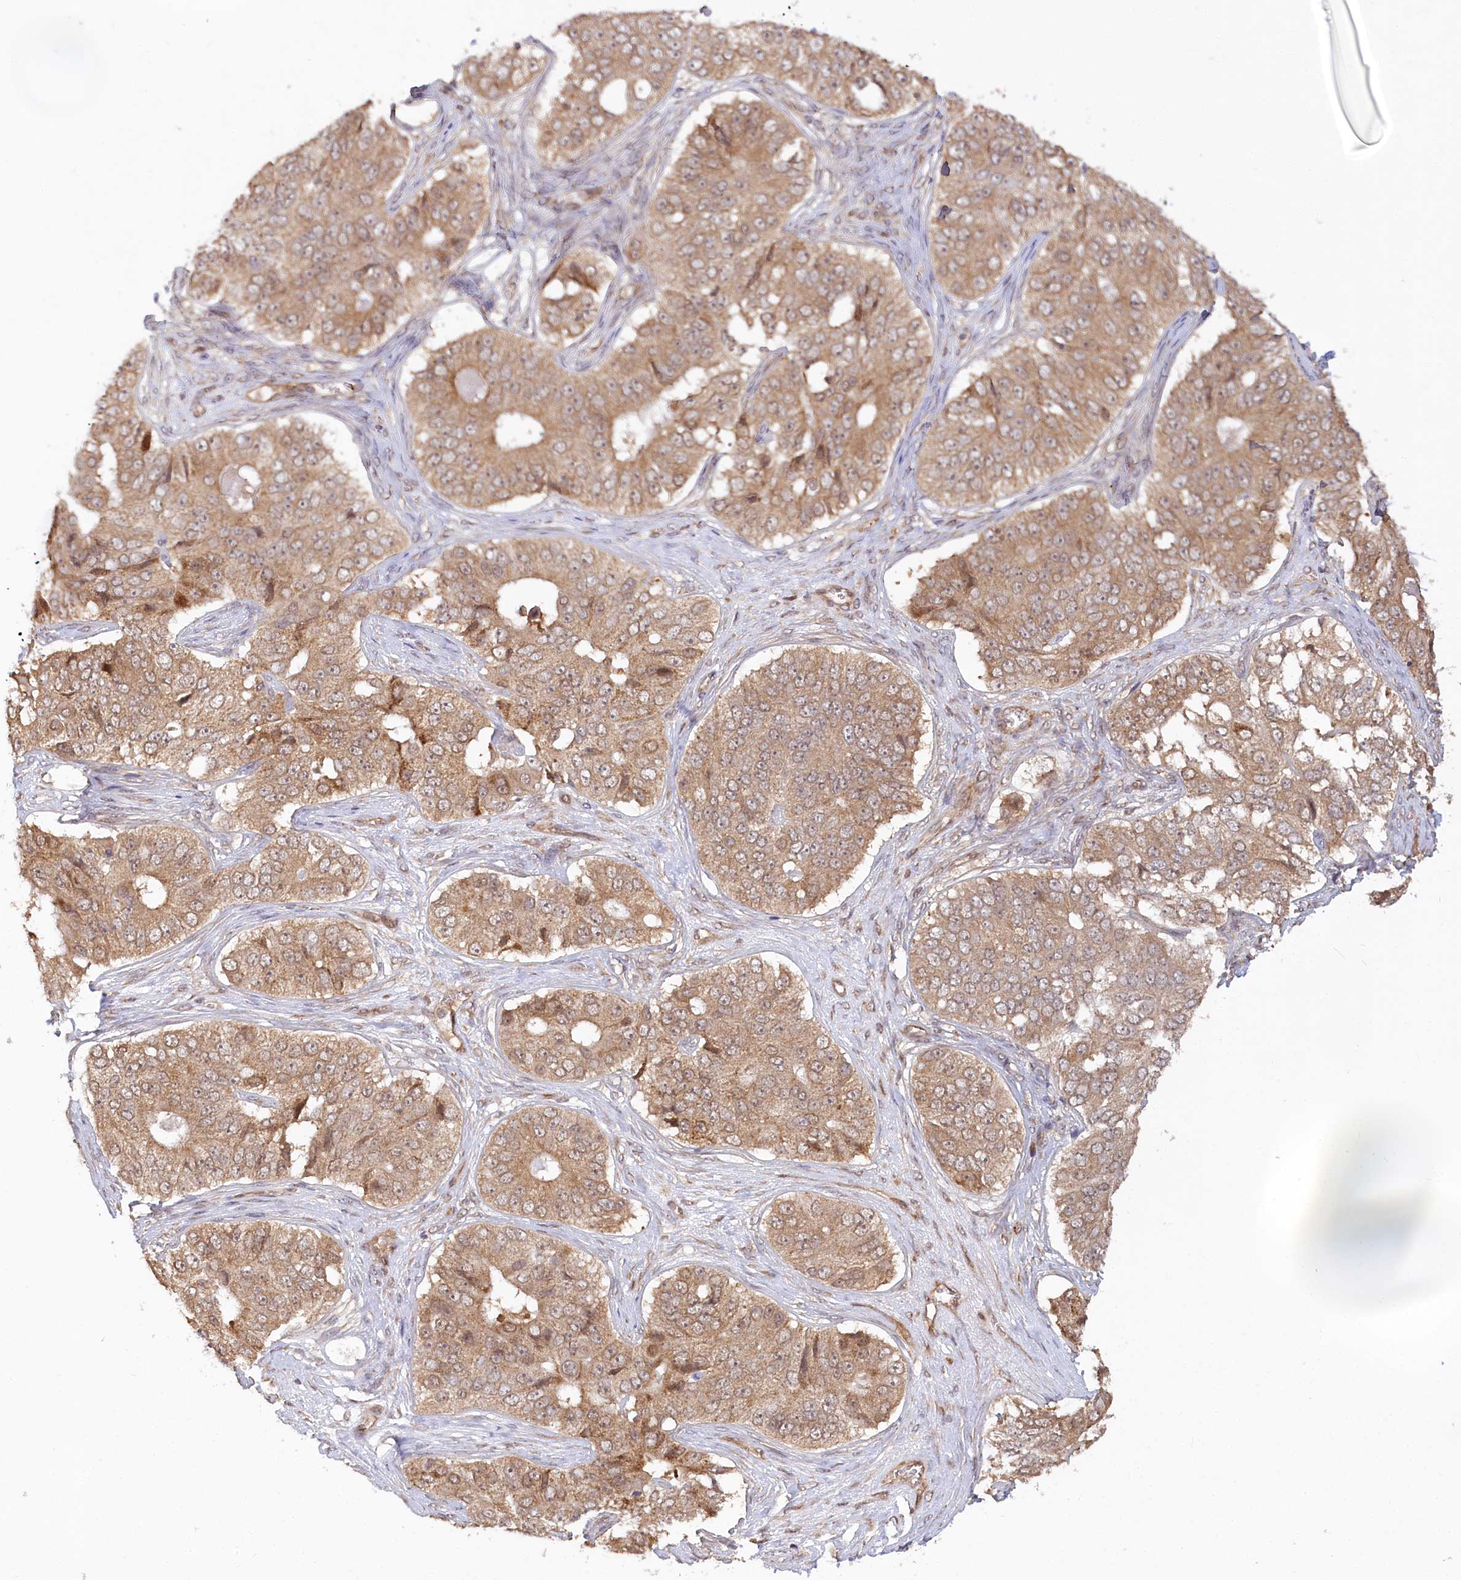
{"staining": {"intensity": "moderate", "quantity": ">75%", "location": "cytoplasmic/membranous"}, "tissue": "ovarian cancer", "cell_type": "Tumor cells", "image_type": "cancer", "snomed": [{"axis": "morphology", "description": "Carcinoma, endometroid"}, {"axis": "topography", "description": "Ovary"}], "caption": "Moderate cytoplasmic/membranous staining is seen in about >75% of tumor cells in endometroid carcinoma (ovarian).", "gene": "CEP70", "patient": {"sex": "female", "age": 51}}